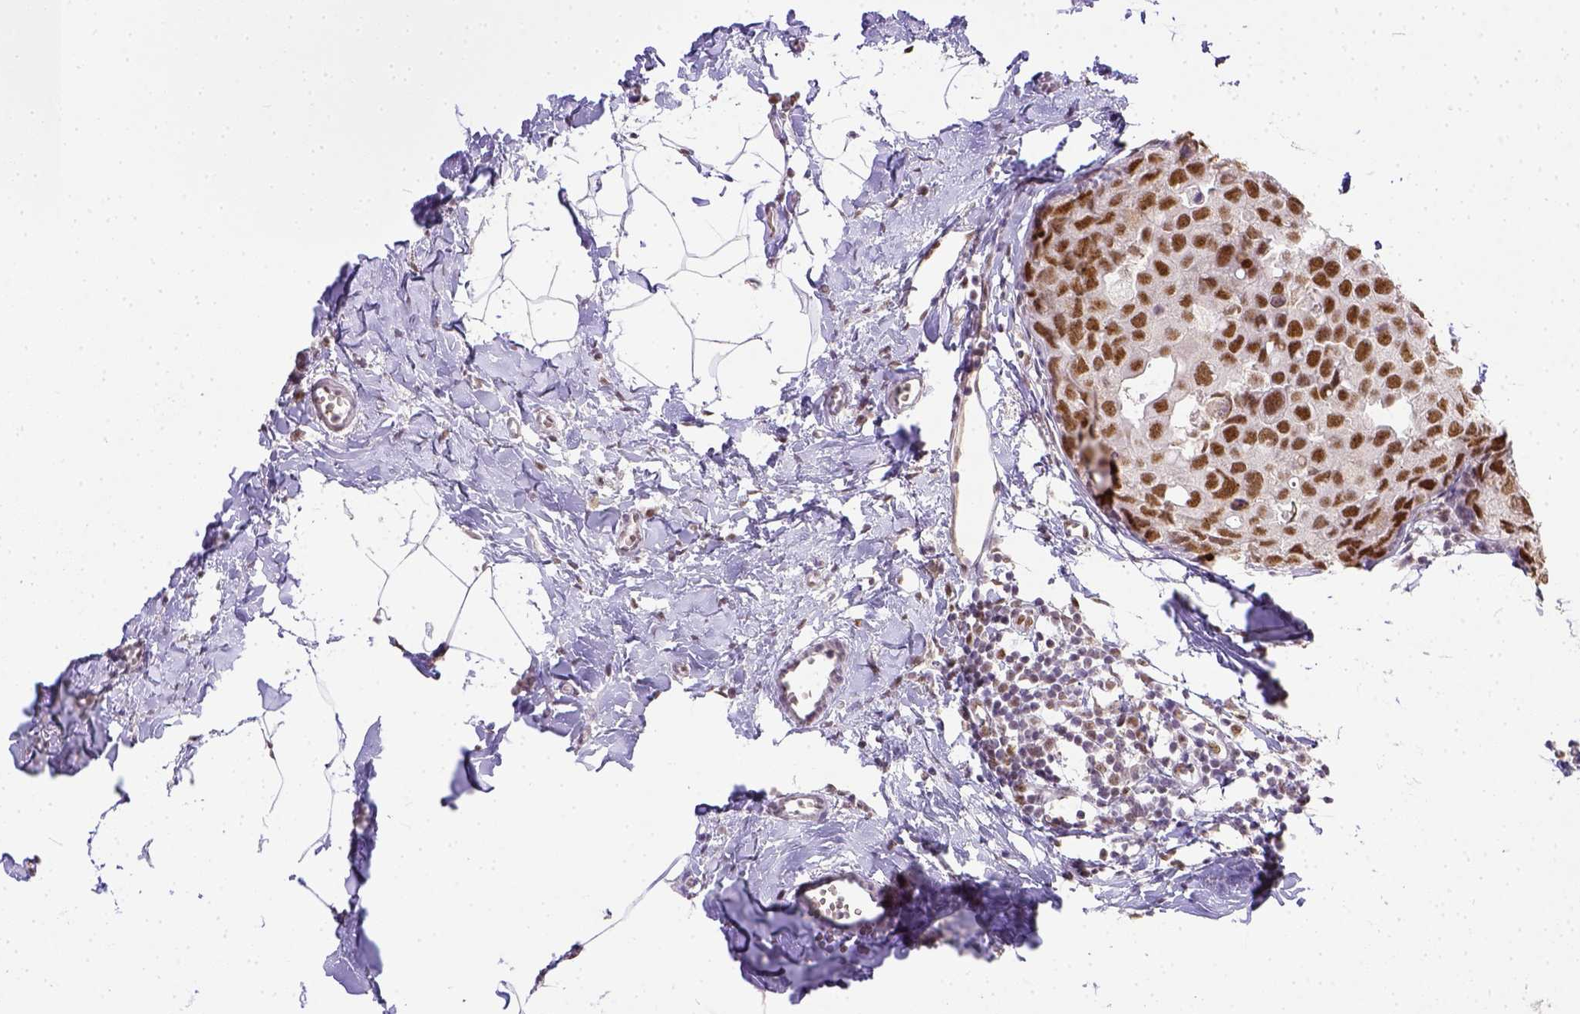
{"staining": {"intensity": "moderate", "quantity": ">75%", "location": "nuclear"}, "tissue": "breast cancer", "cell_type": "Tumor cells", "image_type": "cancer", "snomed": [{"axis": "morphology", "description": "Duct carcinoma"}, {"axis": "topography", "description": "Breast"}], "caption": "This is an image of immunohistochemistry (IHC) staining of breast cancer (intraductal carcinoma), which shows moderate positivity in the nuclear of tumor cells.", "gene": "ERCC1", "patient": {"sex": "female", "age": 38}}